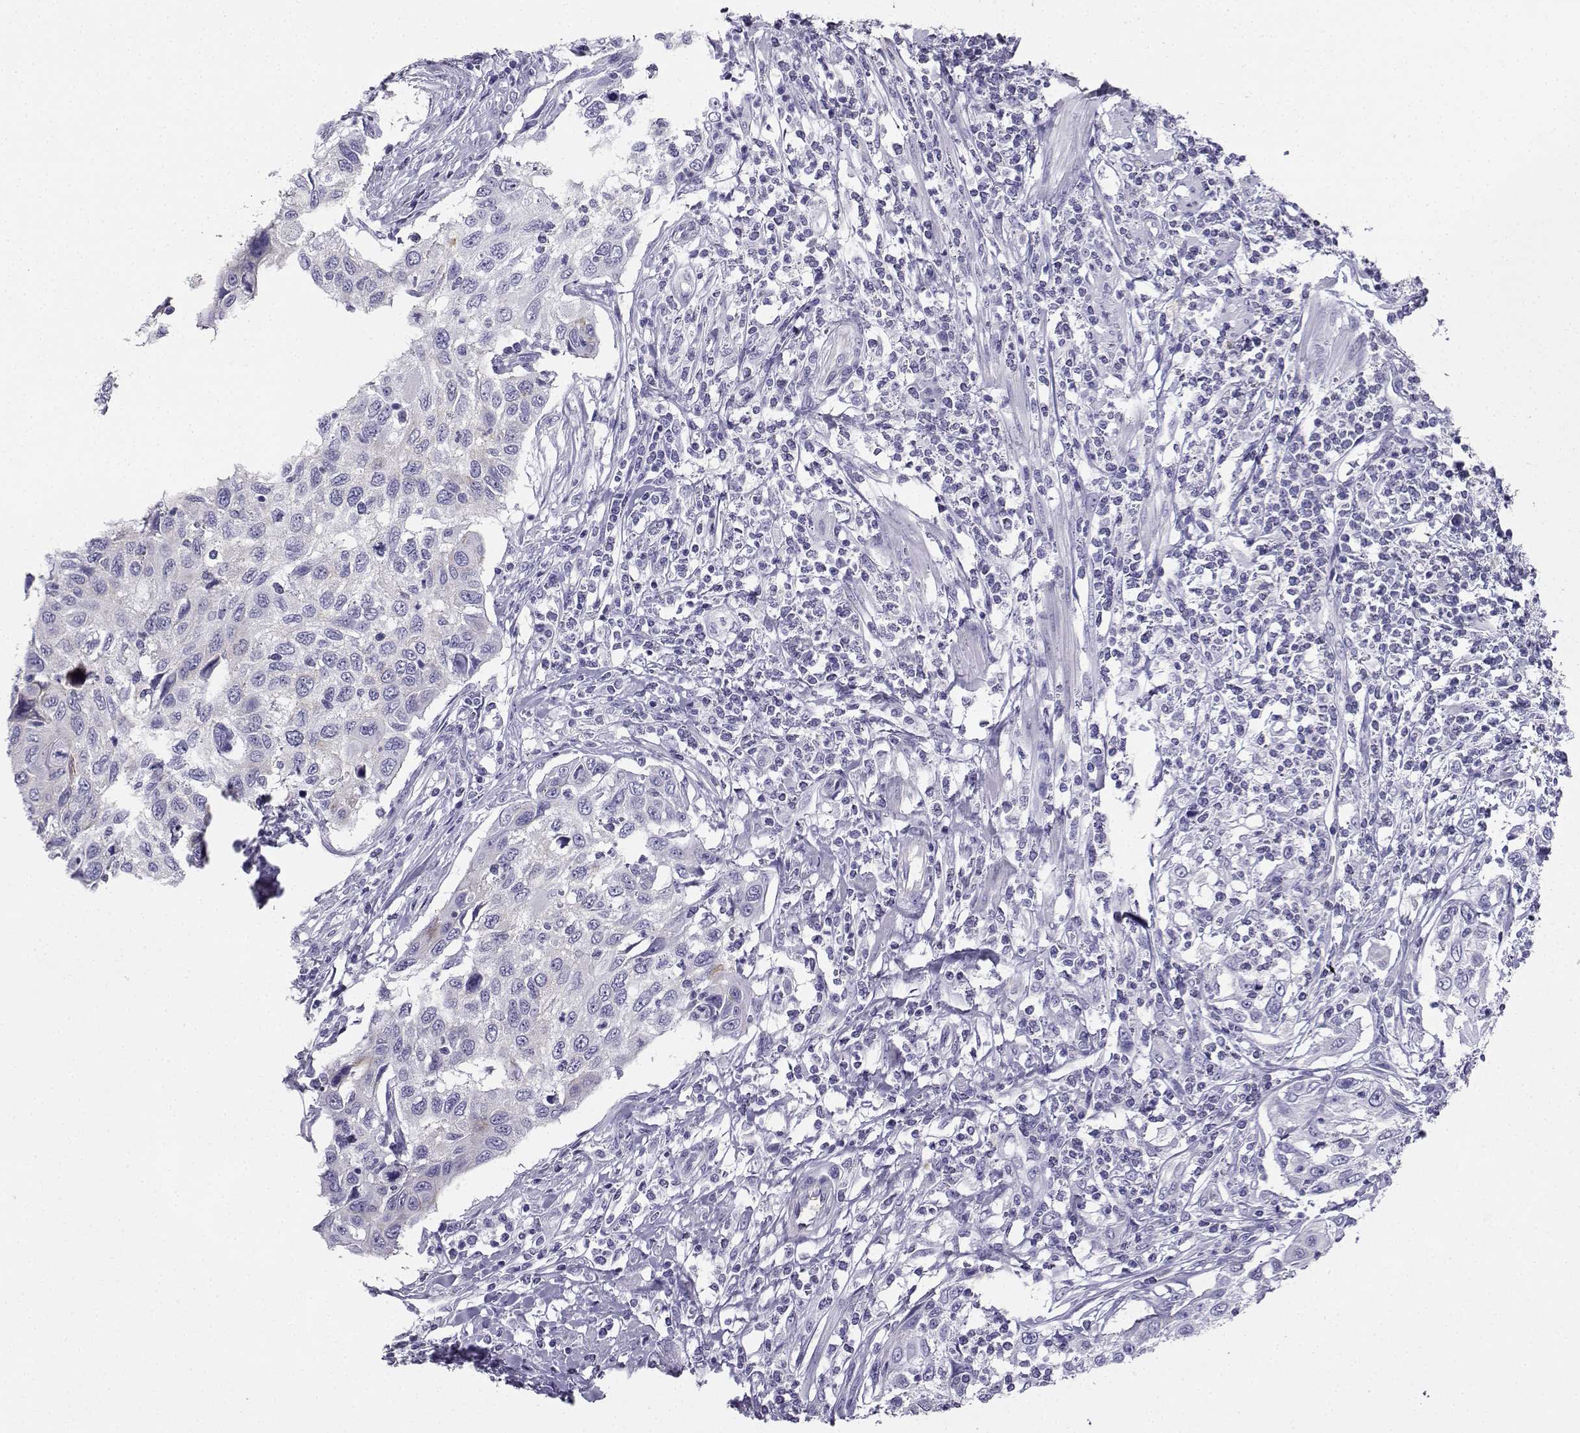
{"staining": {"intensity": "negative", "quantity": "none", "location": "none"}, "tissue": "cervical cancer", "cell_type": "Tumor cells", "image_type": "cancer", "snomed": [{"axis": "morphology", "description": "Squamous cell carcinoma, NOS"}, {"axis": "topography", "description": "Cervix"}], "caption": "This is an immunohistochemistry (IHC) image of squamous cell carcinoma (cervical). There is no expression in tumor cells.", "gene": "CD109", "patient": {"sex": "female", "age": 70}}